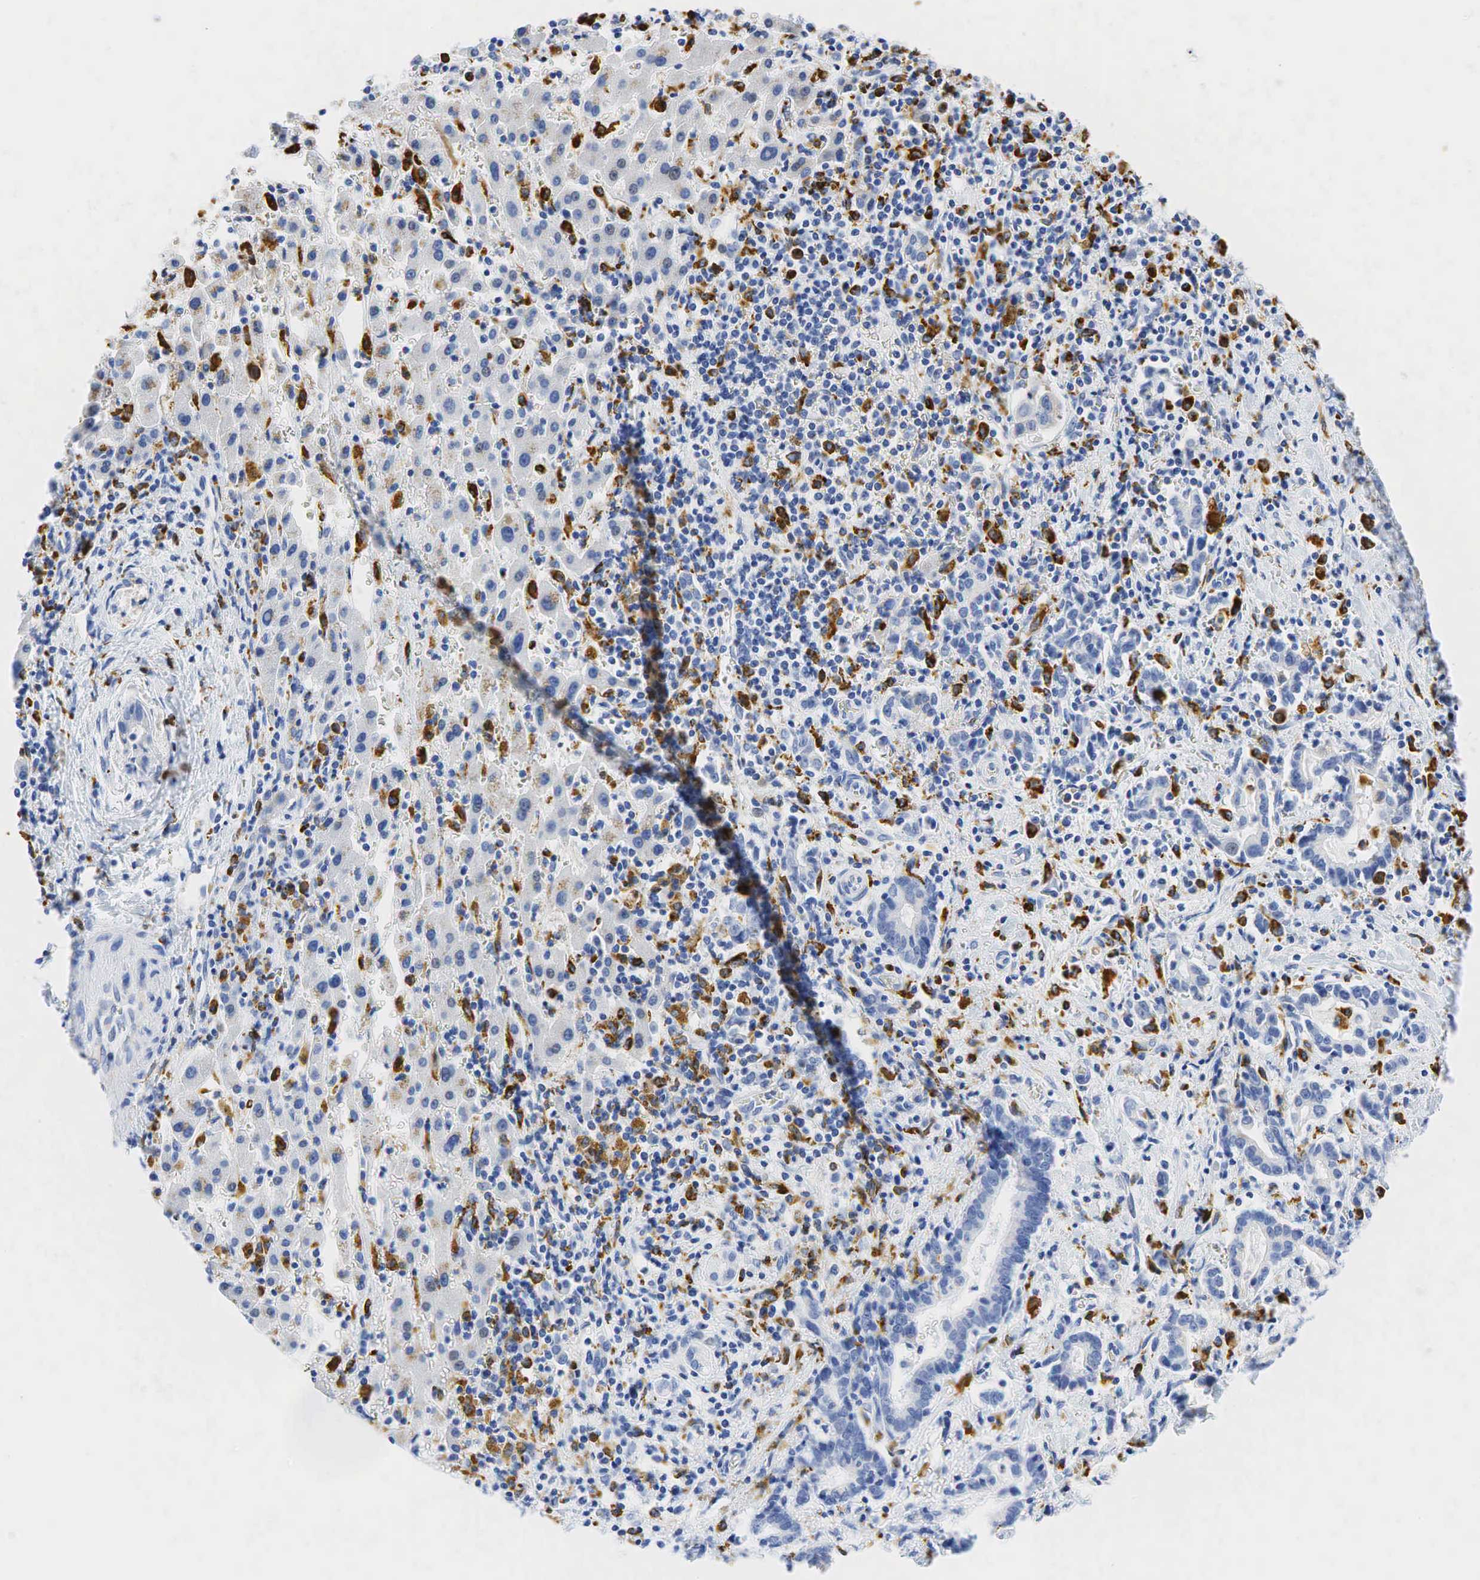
{"staining": {"intensity": "negative", "quantity": "none", "location": "none"}, "tissue": "liver cancer", "cell_type": "Tumor cells", "image_type": "cancer", "snomed": [{"axis": "morphology", "description": "Cholangiocarcinoma"}, {"axis": "topography", "description": "Liver"}], "caption": "A histopathology image of liver cholangiocarcinoma stained for a protein demonstrates no brown staining in tumor cells.", "gene": "CD68", "patient": {"sex": "male", "age": 57}}